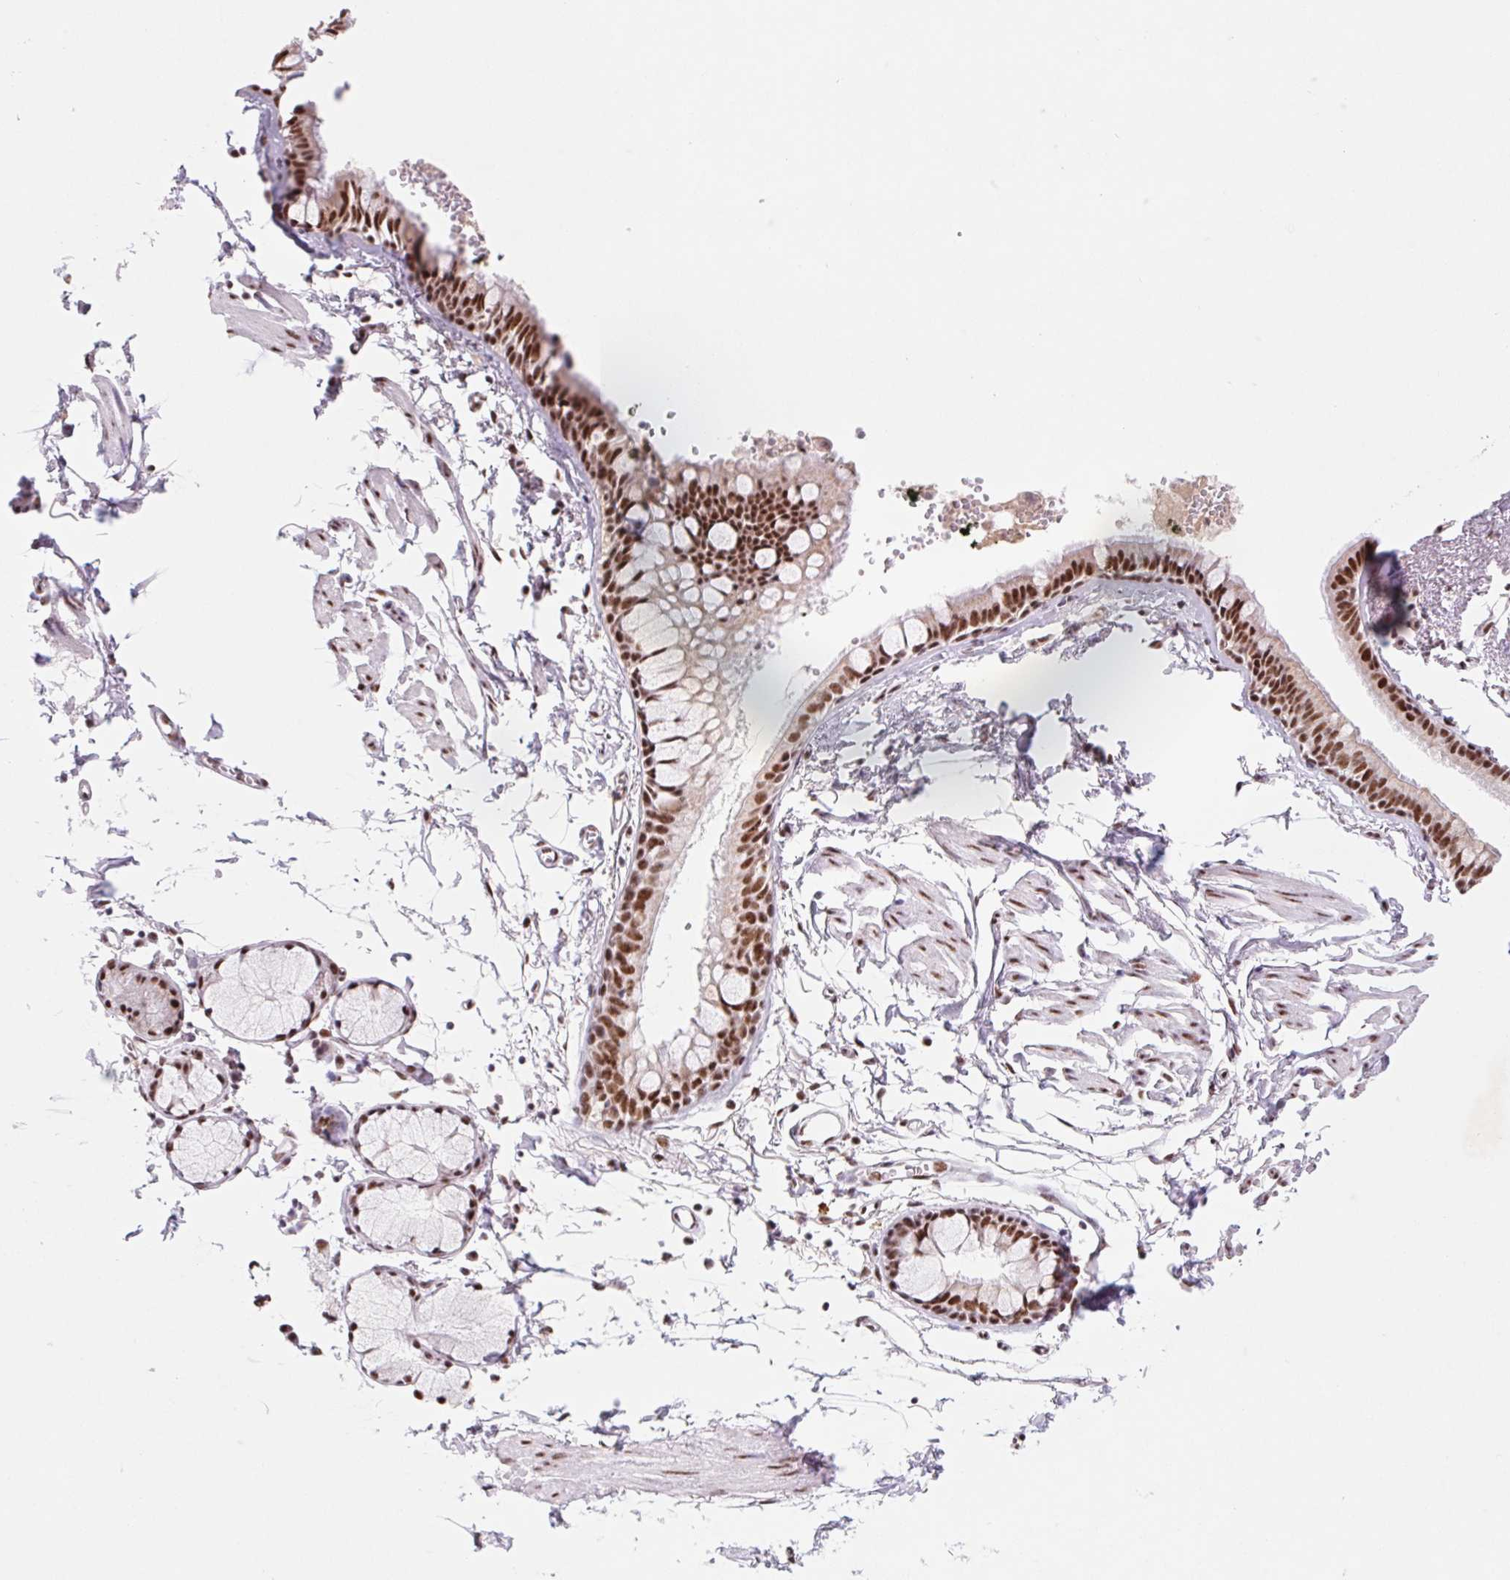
{"staining": {"intensity": "moderate", "quantity": ">75%", "location": "nuclear"}, "tissue": "bronchus", "cell_type": "Respiratory epithelial cells", "image_type": "normal", "snomed": [{"axis": "morphology", "description": "Normal tissue, NOS"}, {"axis": "topography", "description": "Cartilage tissue"}, {"axis": "topography", "description": "Bronchus"}], "caption": "Protein staining shows moderate nuclear staining in about >75% of respiratory epithelial cells in normal bronchus. Immunohistochemistry stains the protein in brown and the nuclei are stained blue.", "gene": "DPPA5", "patient": {"sex": "female", "age": 59}}